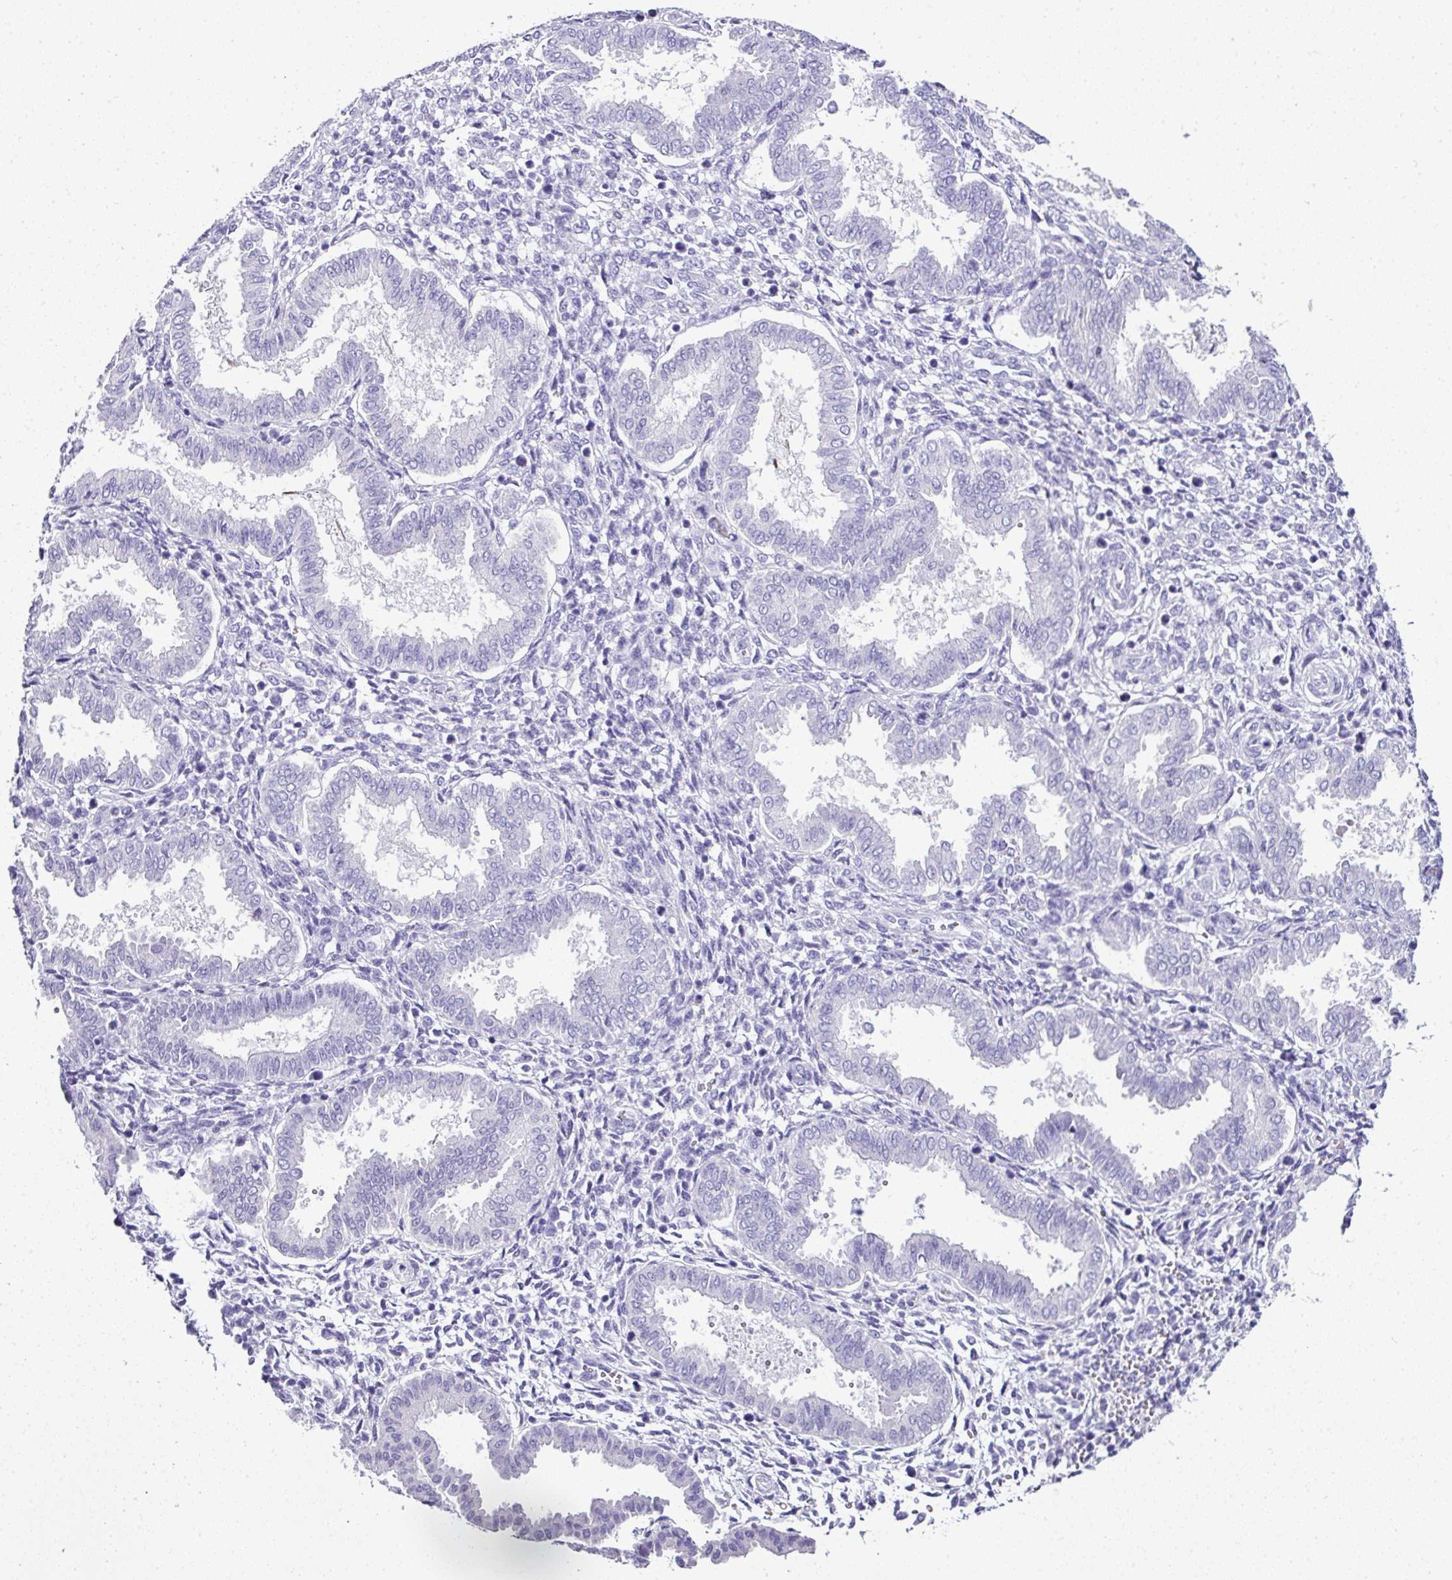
{"staining": {"intensity": "negative", "quantity": "none", "location": "none"}, "tissue": "endometrium", "cell_type": "Cells in endometrial stroma", "image_type": "normal", "snomed": [{"axis": "morphology", "description": "Normal tissue, NOS"}, {"axis": "topography", "description": "Endometrium"}], "caption": "DAB immunohistochemical staining of benign human endometrium reveals no significant positivity in cells in endometrial stroma. (Brightfield microscopy of DAB (3,3'-diaminobenzidine) immunohistochemistry (IHC) at high magnification).", "gene": "NAPSA", "patient": {"sex": "female", "age": 24}}